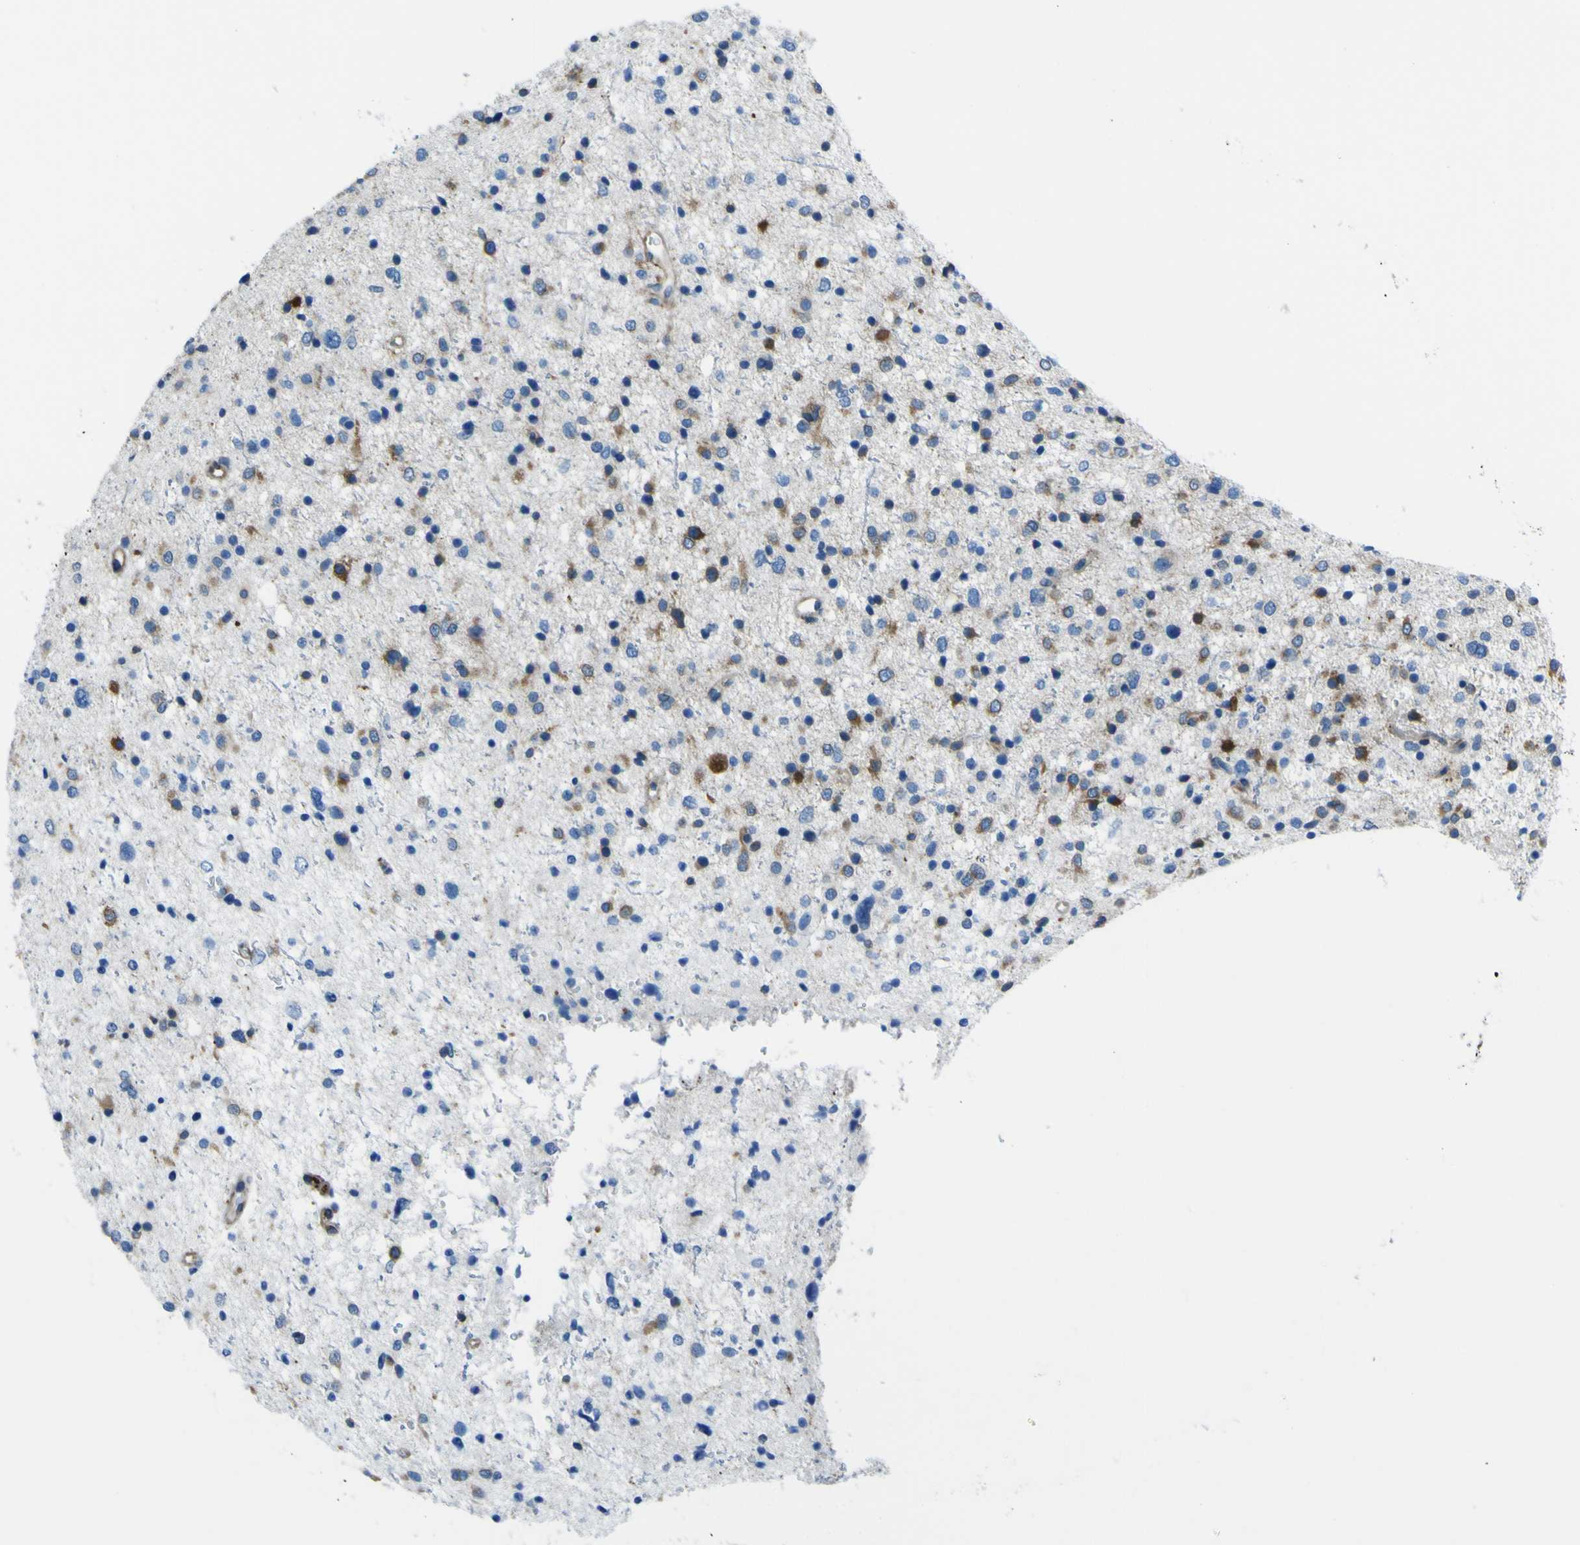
{"staining": {"intensity": "moderate", "quantity": "25%-75%", "location": "cytoplasmic/membranous"}, "tissue": "glioma", "cell_type": "Tumor cells", "image_type": "cancer", "snomed": [{"axis": "morphology", "description": "Glioma, malignant, Low grade"}, {"axis": "topography", "description": "Brain"}], "caption": "Immunohistochemistry (DAB) staining of human glioma demonstrates moderate cytoplasmic/membranous protein positivity in about 25%-75% of tumor cells.", "gene": "STIM1", "patient": {"sex": "female", "age": 37}}